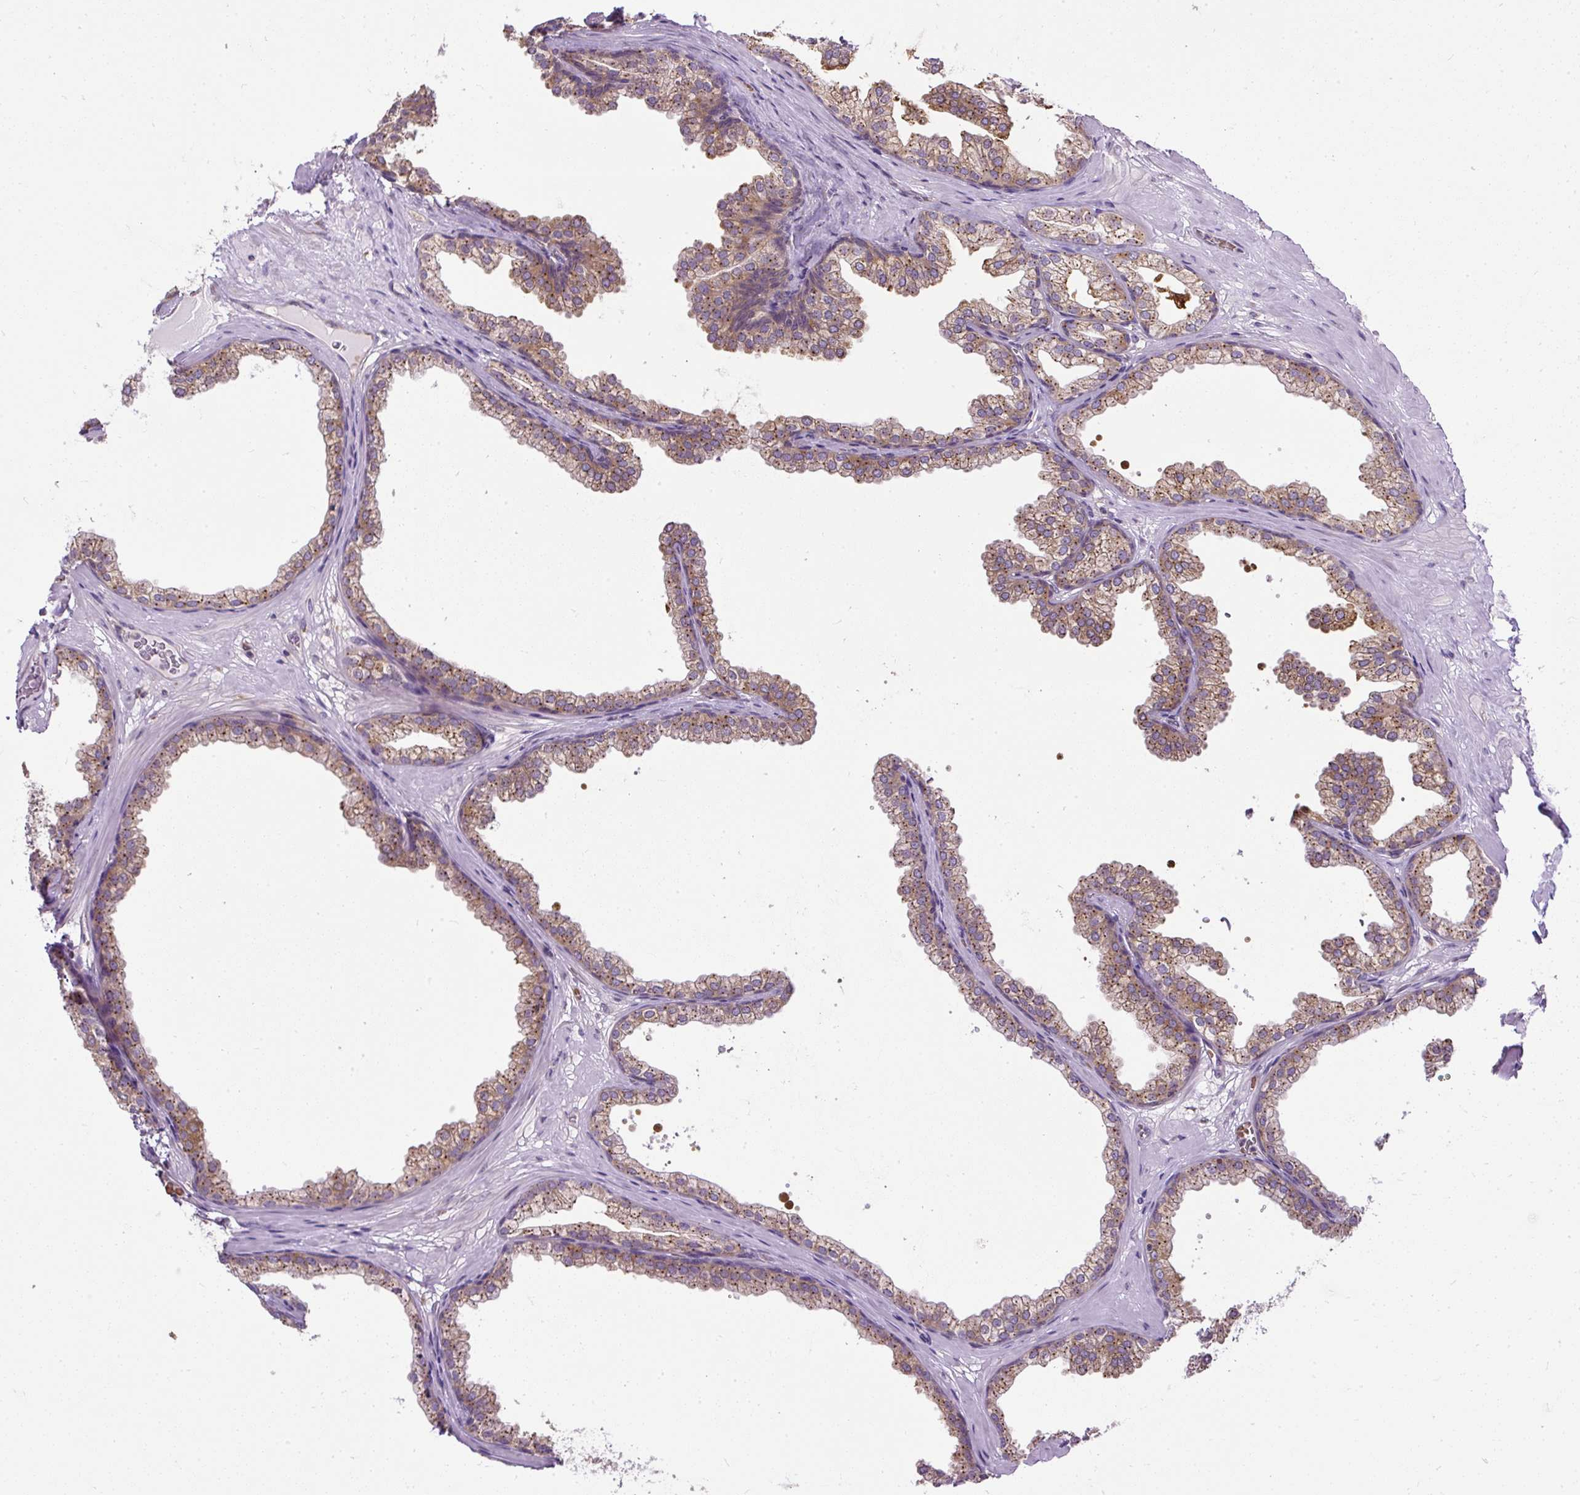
{"staining": {"intensity": "moderate", "quantity": "25%-75%", "location": "cytoplasmic/membranous"}, "tissue": "prostate", "cell_type": "Glandular cells", "image_type": "normal", "snomed": [{"axis": "morphology", "description": "Normal tissue, NOS"}, {"axis": "topography", "description": "Prostate"}], "caption": "Benign prostate exhibits moderate cytoplasmic/membranous expression in about 25%-75% of glandular cells.", "gene": "SMC4", "patient": {"sex": "male", "age": 37}}